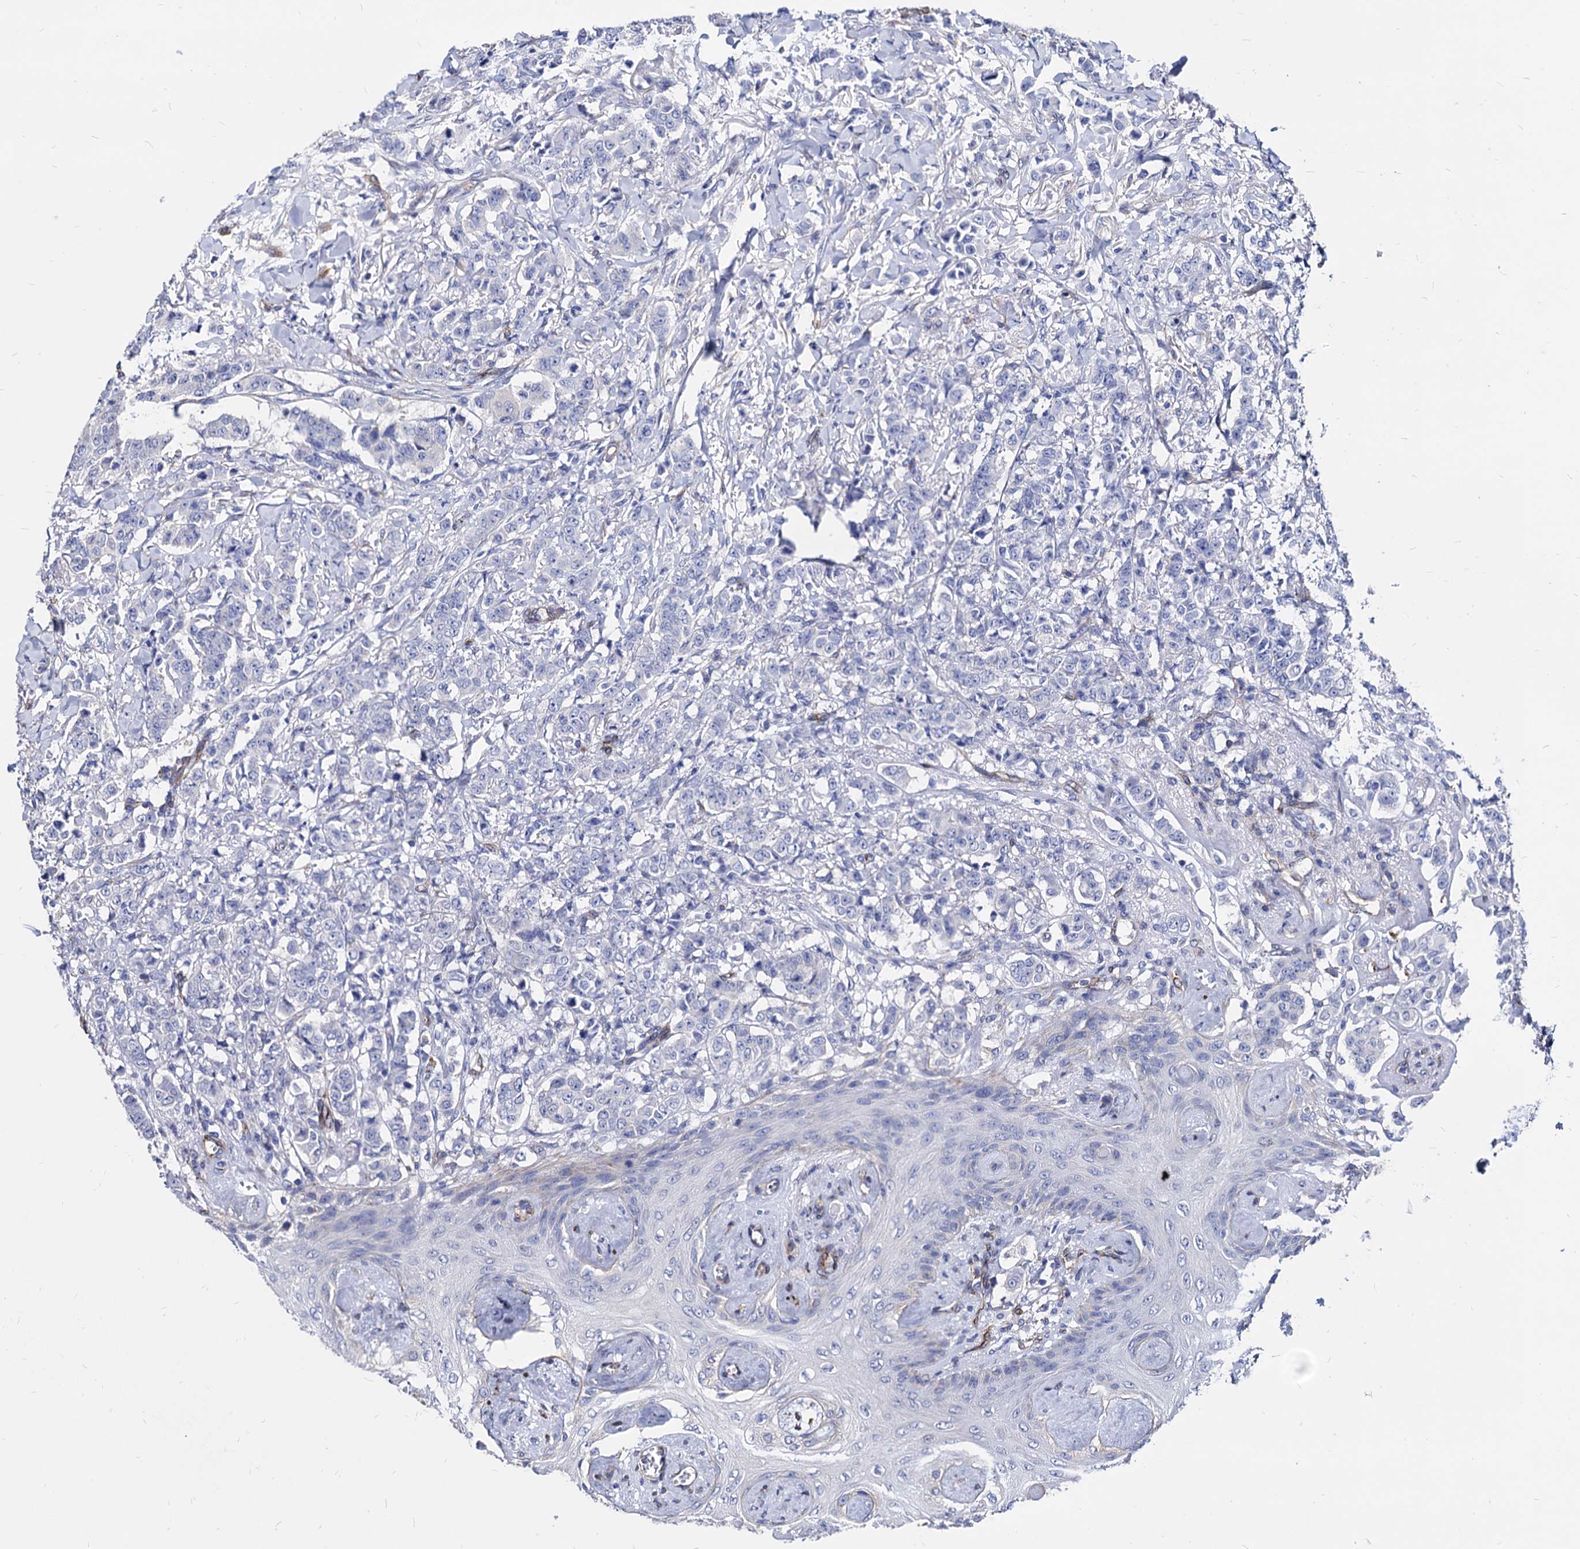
{"staining": {"intensity": "negative", "quantity": "none", "location": "none"}, "tissue": "breast cancer", "cell_type": "Tumor cells", "image_type": "cancer", "snomed": [{"axis": "morphology", "description": "Duct carcinoma"}, {"axis": "topography", "description": "Breast"}], "caption": "Tumor cells are negative for brown protein staining in infiltrating ductal carcinoma (breast). The staining is performed using DAB (3,3'-diaminobenzidine) brown chromogen with nuclei counter-stained in using hematoxylin.", "gene": "WDR11", "patient": {"sex": "female", "age": 40}}